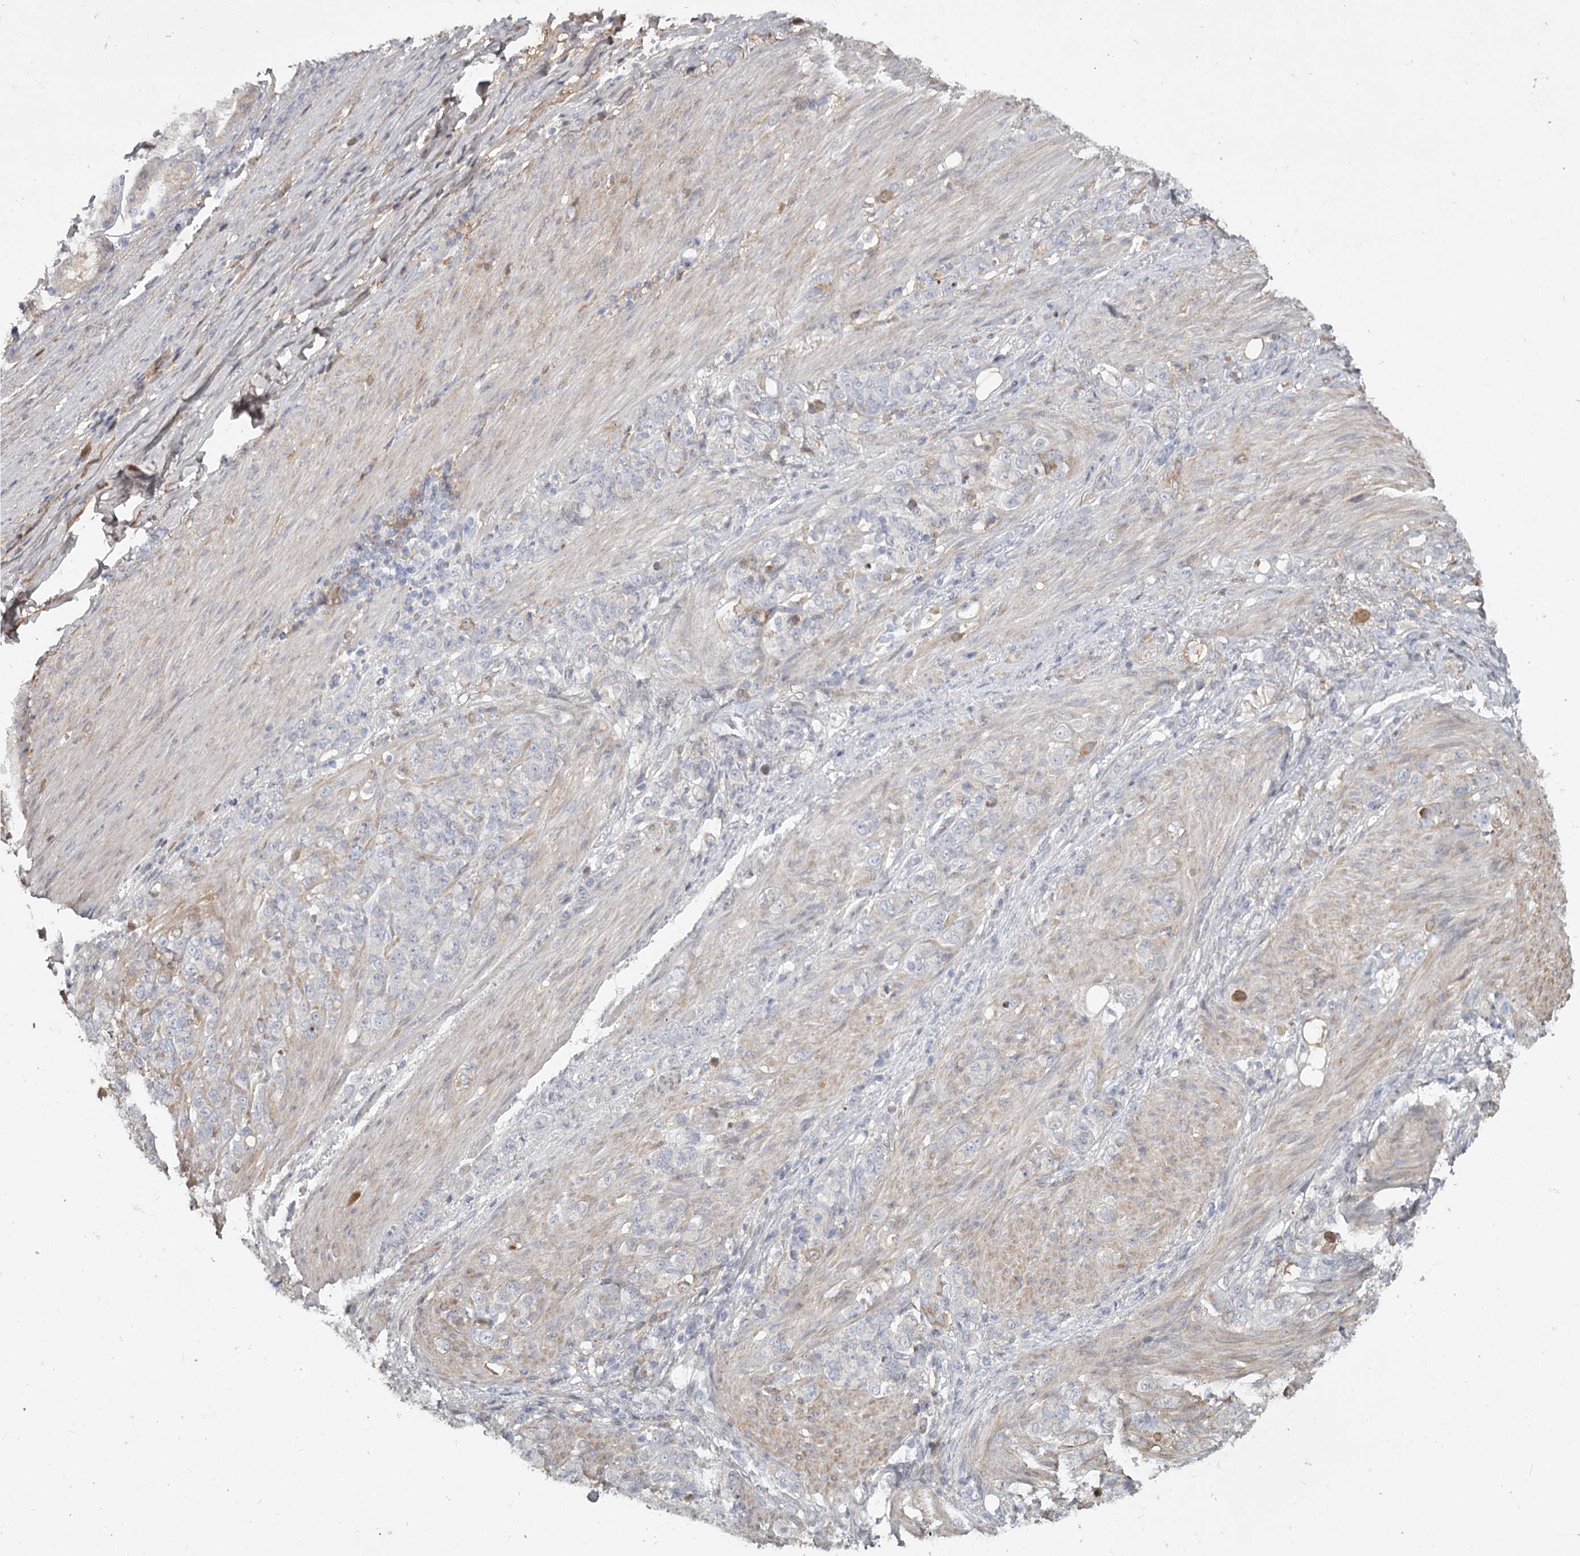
{"staining": {"intensity": "negative", "quantity": "none", "location": "none"}, "tissue": "stomach cancer", "cell_type": "Tumor cells", "image_type": "cancer", "snomed": [{"axis": "morphology", "description": "Adenocarcinoma, NOS"}, {"axis": "topography", "description": "Stomach"}], "caption": "Immunohistochemistry (IHC) micrograph of neoplastic tissue: human stomach adenocarcinoma stained with DAB demonstrates no significant protein expression in tumor cells.", "gene": "DHRS9", "patient": {"sex": "female", "age": 79}}